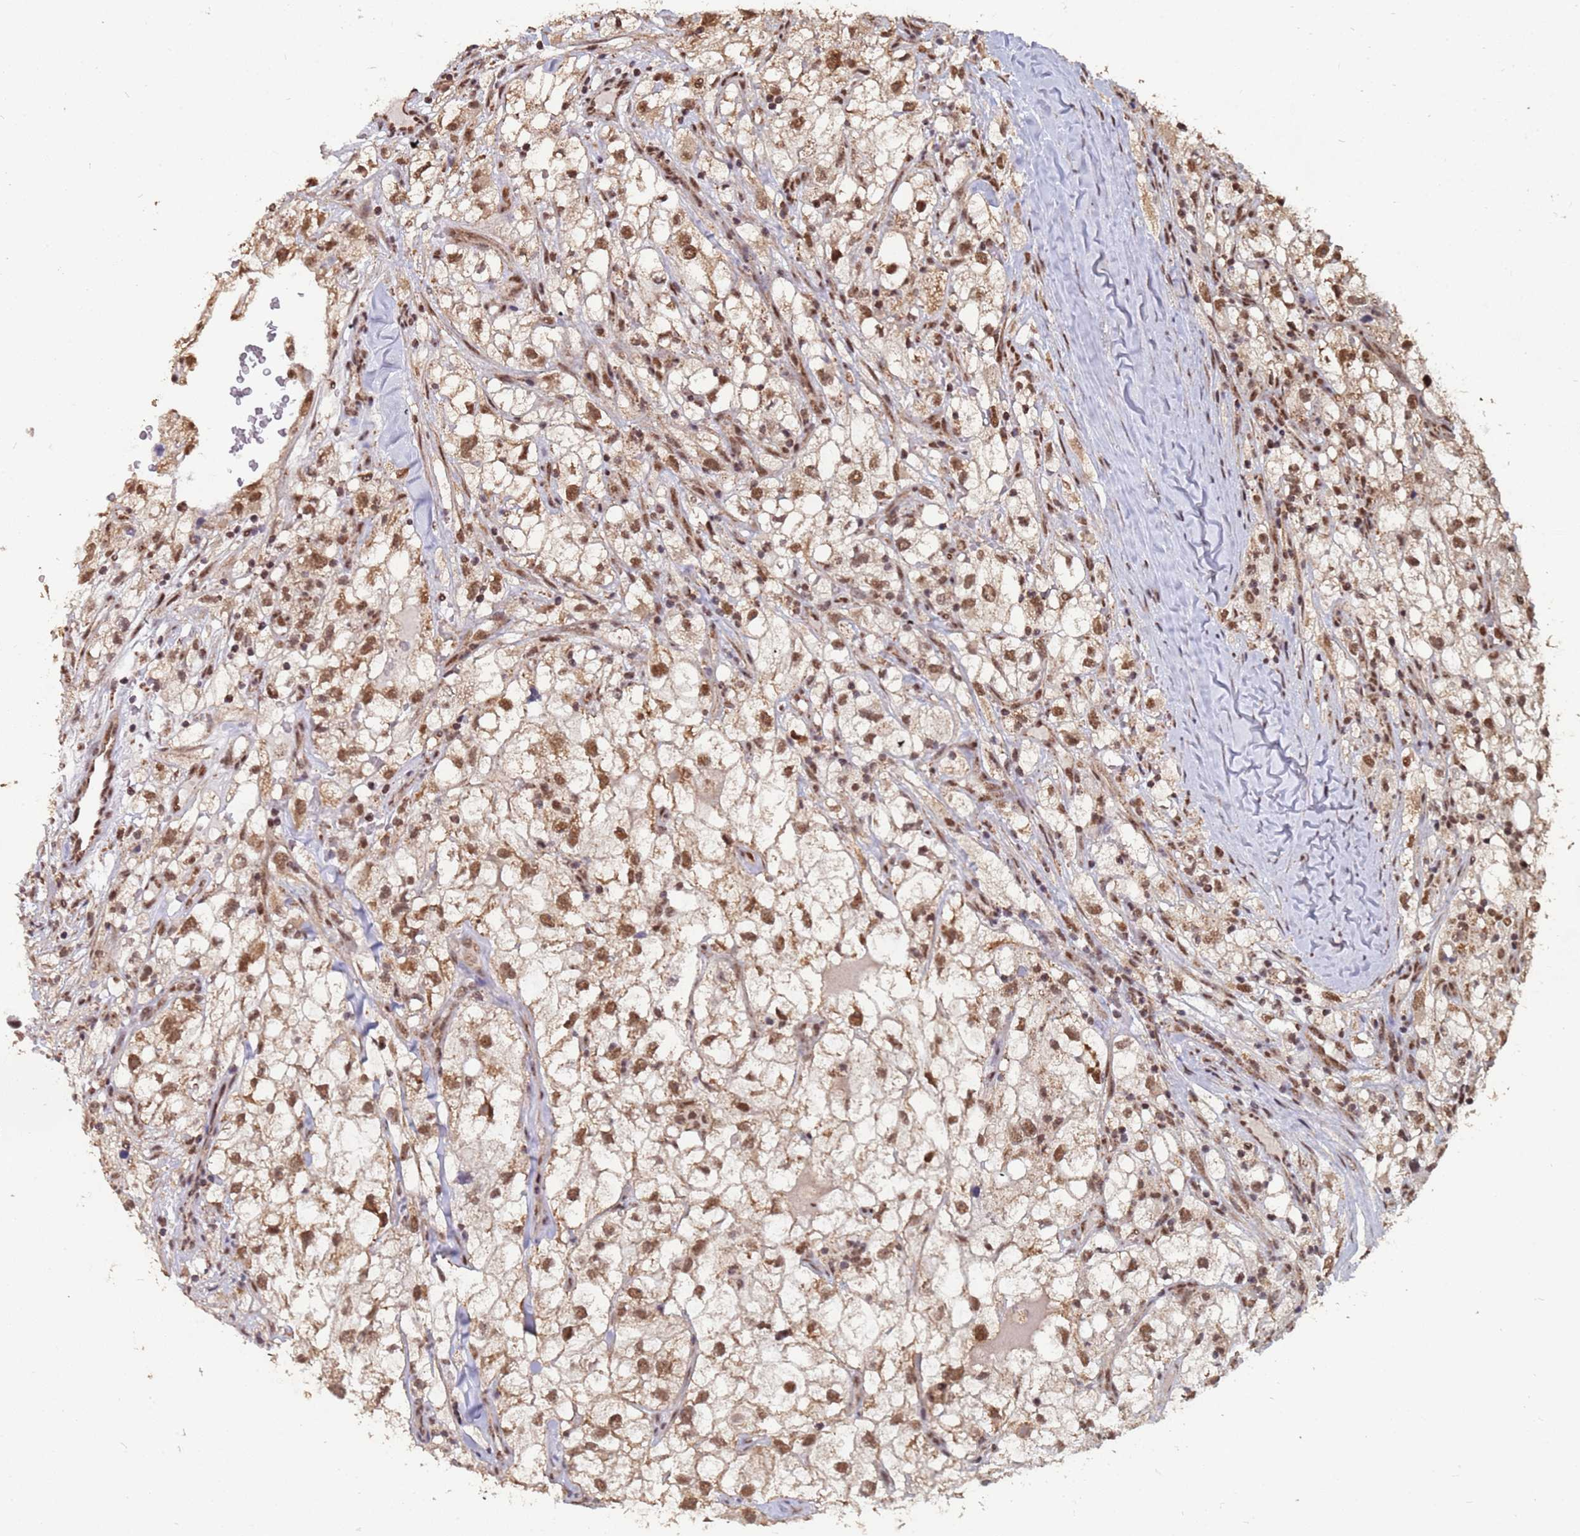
{"staining": {"intensity": "moderate", "quantity": ">75%", "location": "cytoplasmic/membranous,nuclear"}, "tissue": "renal cancer", "cell_type": "Tumor cells", "image_type": "cancer", "snomed": [{"axis": "morphology", "description": "Adenocarcinoma, NOS"}, {"axis": "topography", "description": "Kidney"}], "caption": "The micrograph demonstrates a brown stain indicating the presence of a protein in the cytoplasmic/membranous and nuclear of tumor cells in renal cancer (adenocarcinoma).", "gene": "DENND2B", "patient": {"sex": "male", "age": 59}}